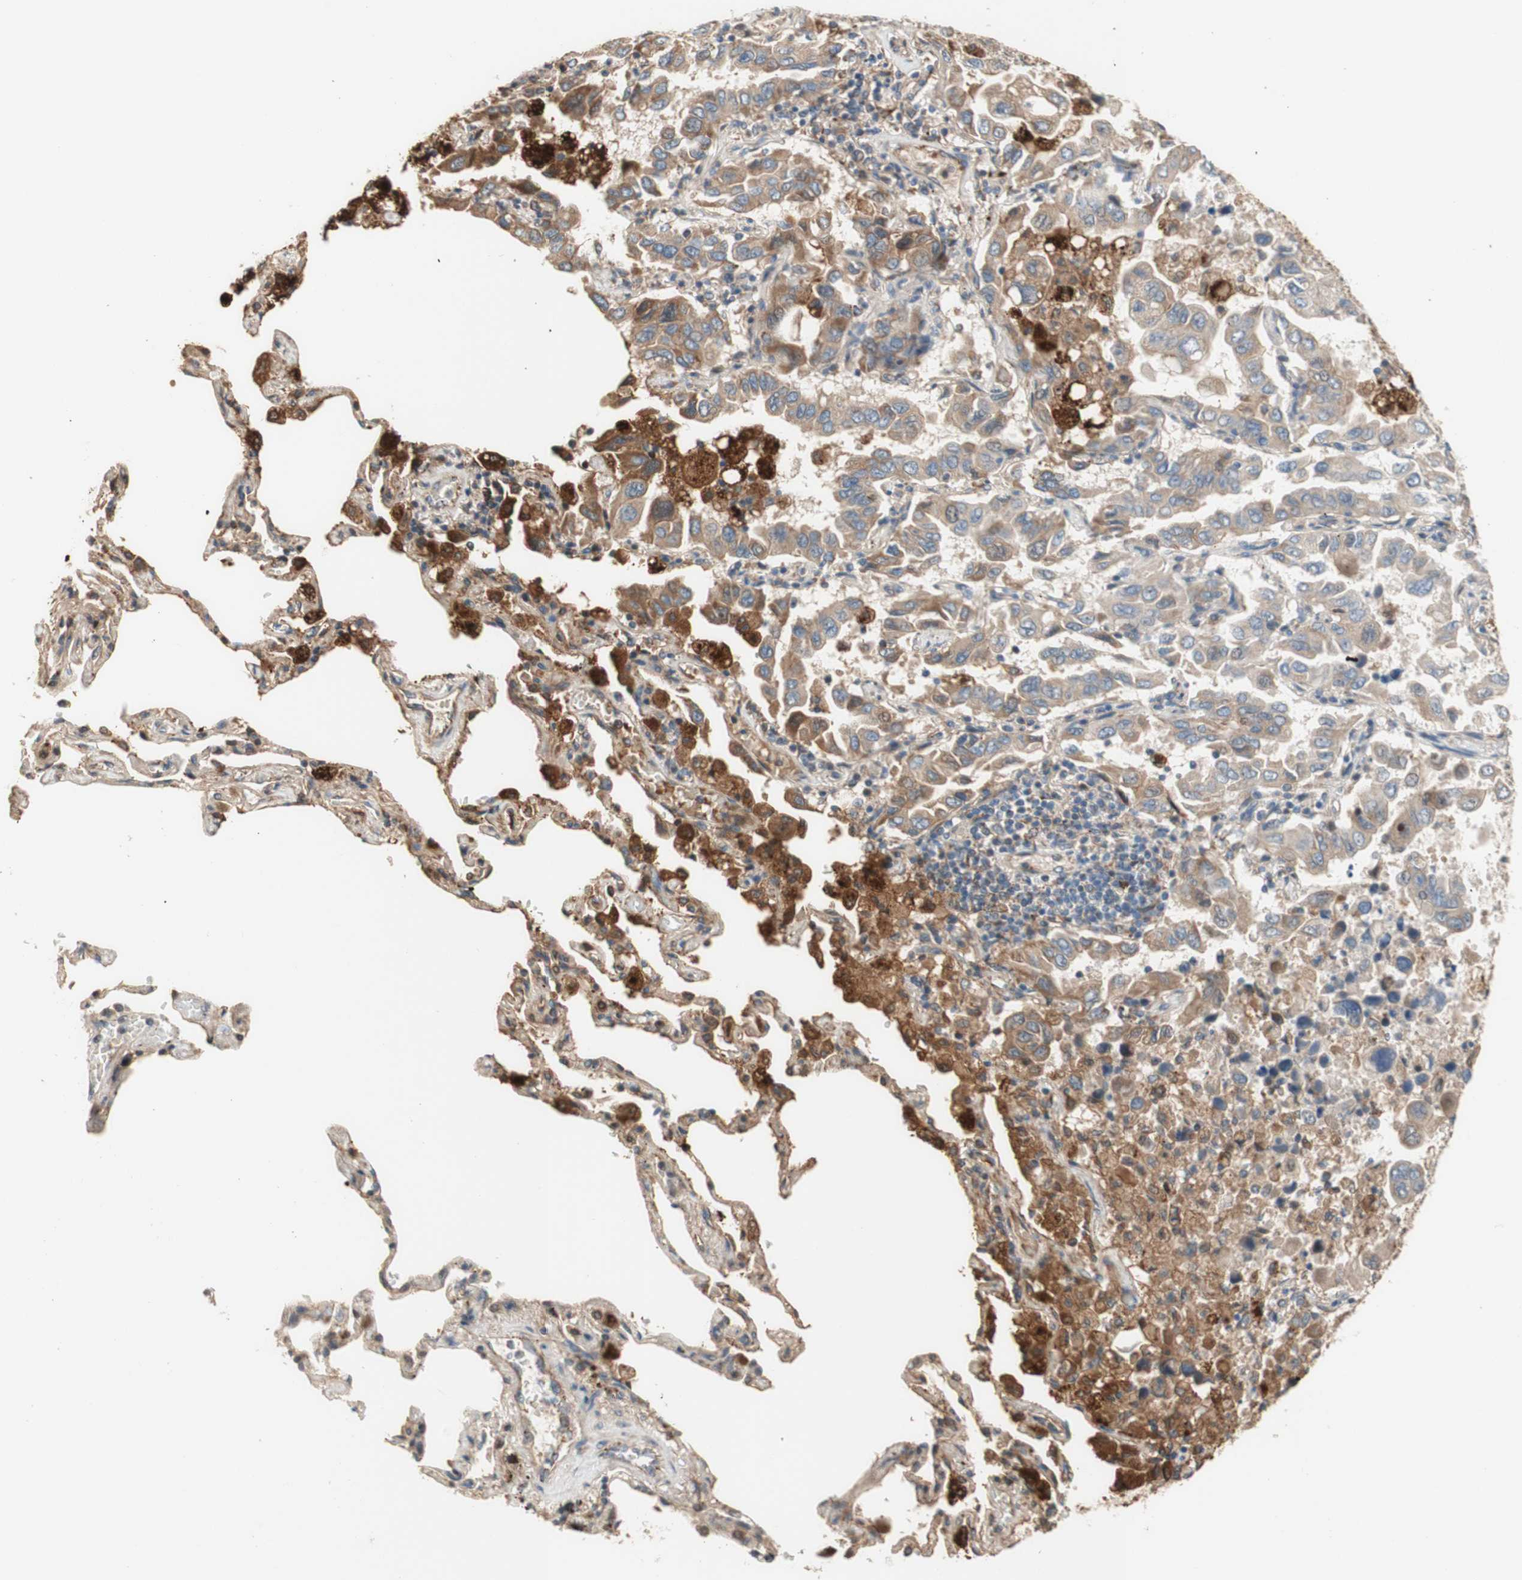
{"staining": {"intensity": "weak", "quantity": ">75%", "location": "cytoplasmic/membranous"}, "tissue": "lung cancer", "cell_type": "Tumor cells", "image_type": "cancer", "snomed": [{"axis": "morphology", "description": "Adenocarcinoma, NOS"}, {"axis": "topography", "description": "Lung"}], "caption": "Immunohistochemical staining of lung adenocarcinoma demonstrates low levels of weak cytoplasmic/membranous staining in approximately >75% of tumor cells. The staining was performed using DAB, with brown indicating positive protein expression. Nuclei are stained blue with hematoxylin.", "gene": "PTPN21", "patient": {"sex": "male", "age": 64}}